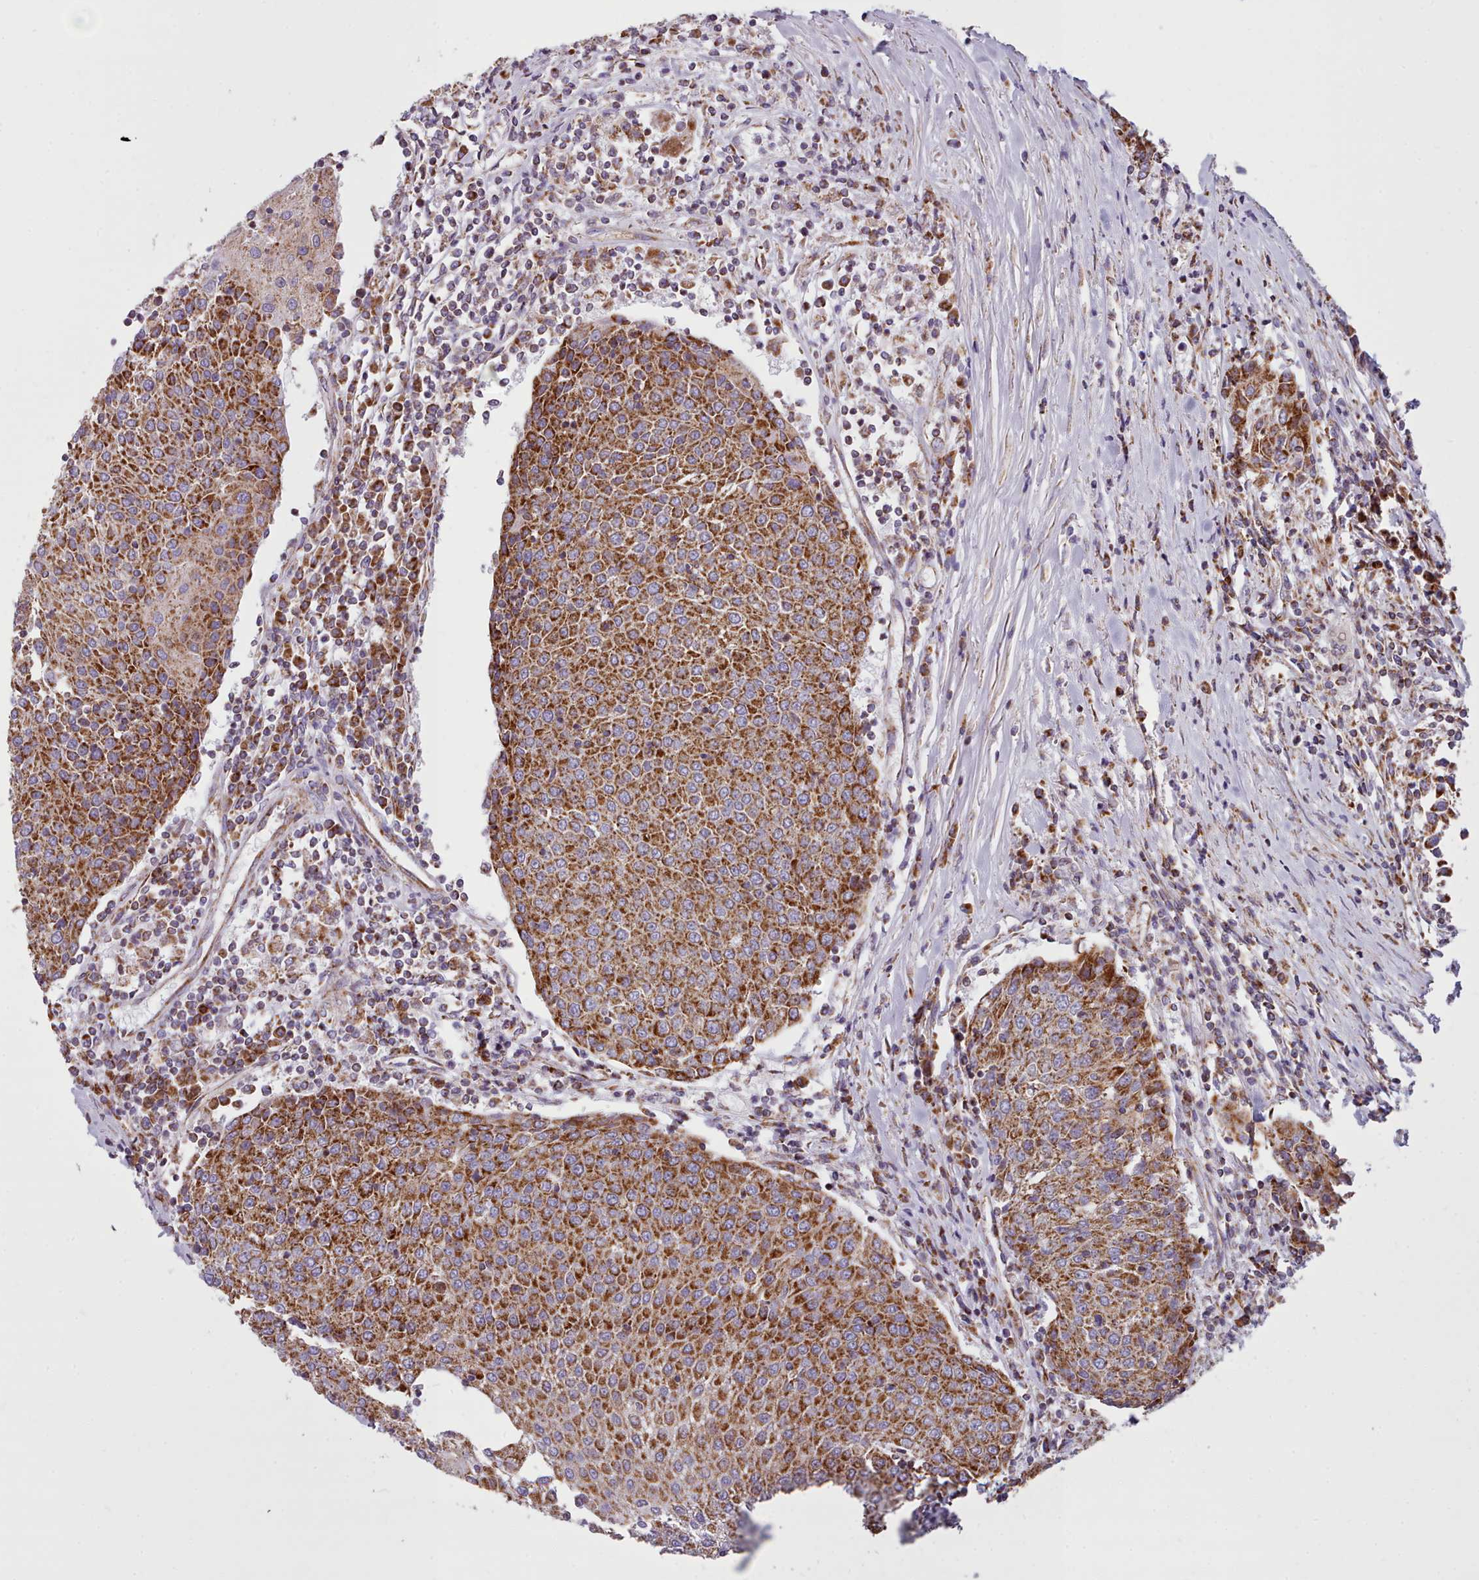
{"staining": {"intensity": "strong", "quantity": ">75%", "location": "cytoplasmic/membranous"}, "tissue": "urothelial cancer", "cell_type": "Tumor cells", "image_type": "cancer", "snomed": [{"axis": "morphology", "description": "Urothelial carcinoma, High grade"}, {"axis": "topography", "description": "Urinary bladder"}], "caption": "Immunohistochemical staining of human high-grade urothelial carcinoma shows strong cytoplasmic/membranous protein positivity in about >75% of tumor cells. The staining was performed using DAB (3,3'-diaminobenzidine), with brown indicating positive protein expression. Nuclei are stained blue with hematoxylin.", "gene": "SRP54", "patient": {"sex": "female", "age": 85}}